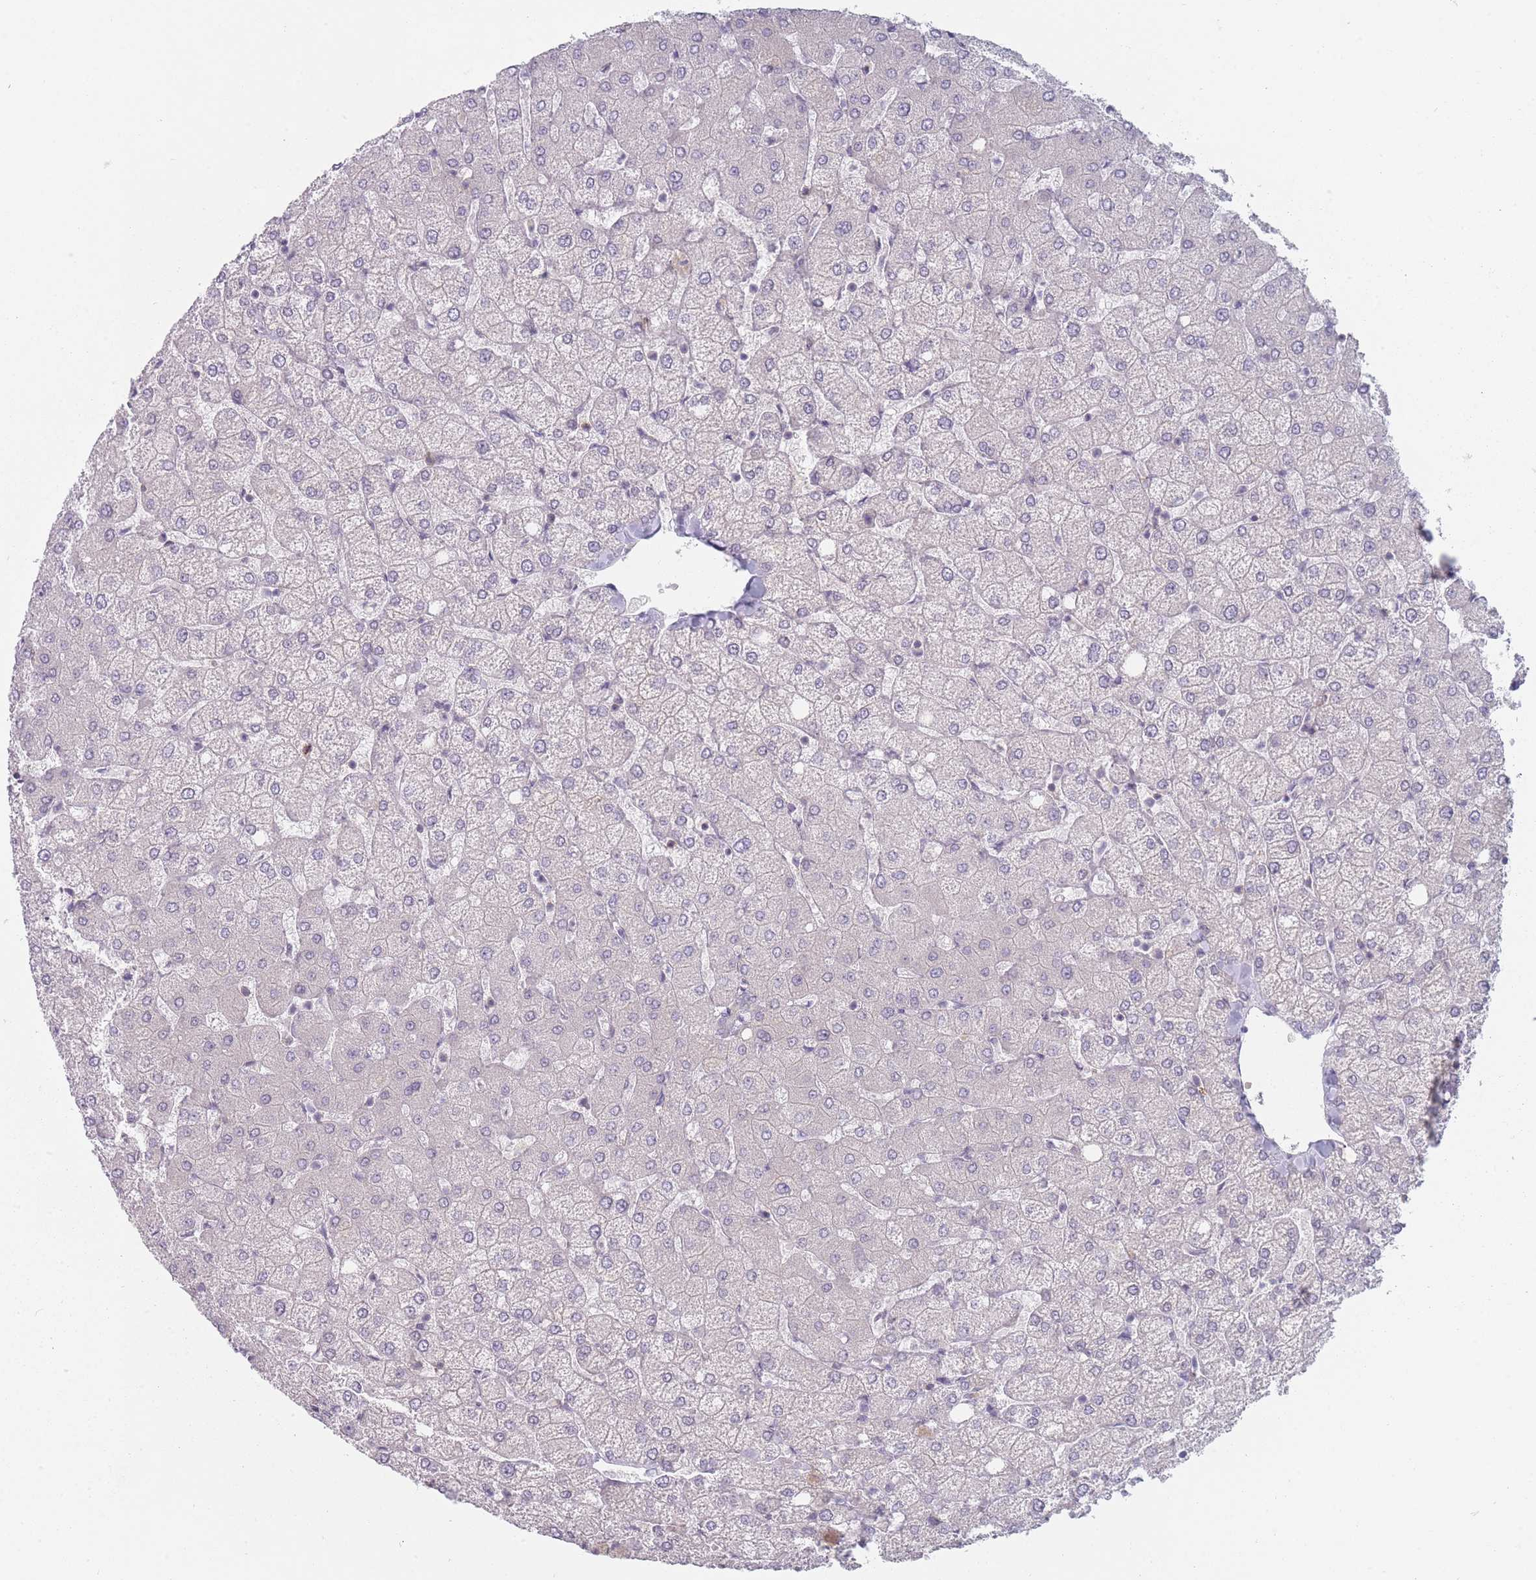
{"staining": {"intensity": "negative", "quantity": "none", "location": "none"}, "tissue": "liver", "cell_type": "Cholangiocytes", "image_type": "normal", "snomed": [{"axis": "morphology", "description": "Normal tissue, NOS"}, {"axis": "topography", "description": "Liver"}], "caption": "A micrograph of liver stained for a protein reveals no brown staining in cholangiocytes.", "gene": "PCDH12", "patient": {"sex": "female", "age": 54}}